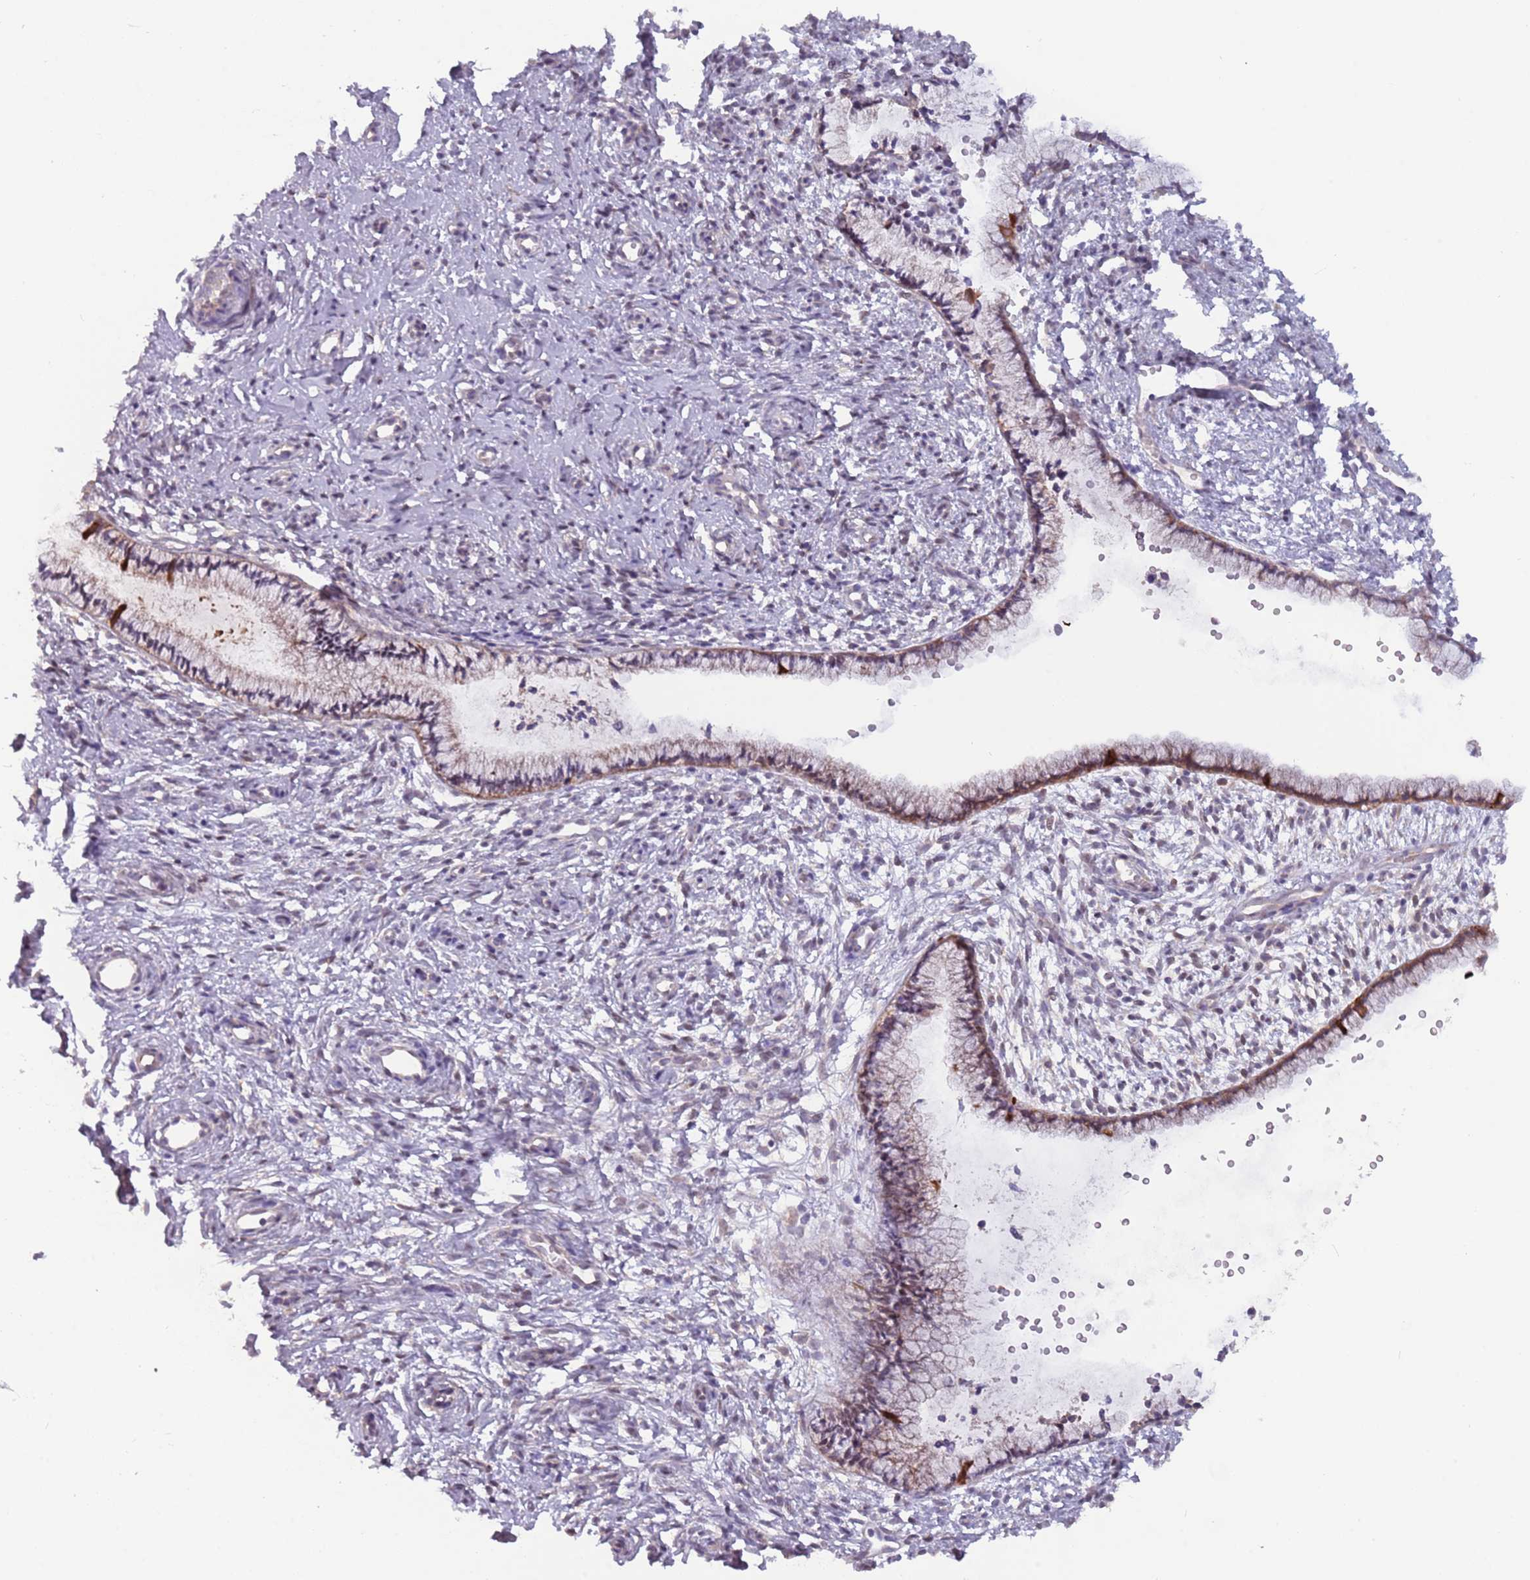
{"staining": {"intensity": "moderate", "quantity": ">75%", "location": "cytoplasmic/membranous"}, "tissue": "cervix", "cell_type": "Glandular cells", "image_type": "normal", "snomed": [{"axis": "morphology", "description": "Normal tissue, NOS"}, {"axis": "topography", "description": "Cervix"}], "caption": "An immunohistochemistry micrograph of benign tissue is shown. Protein staining in brown shows moderate cytoplasmic/membranous positivity in cervix within glandular cells.", "gene": "LDHD", "patient": {"sex": "female", "age": 57}}